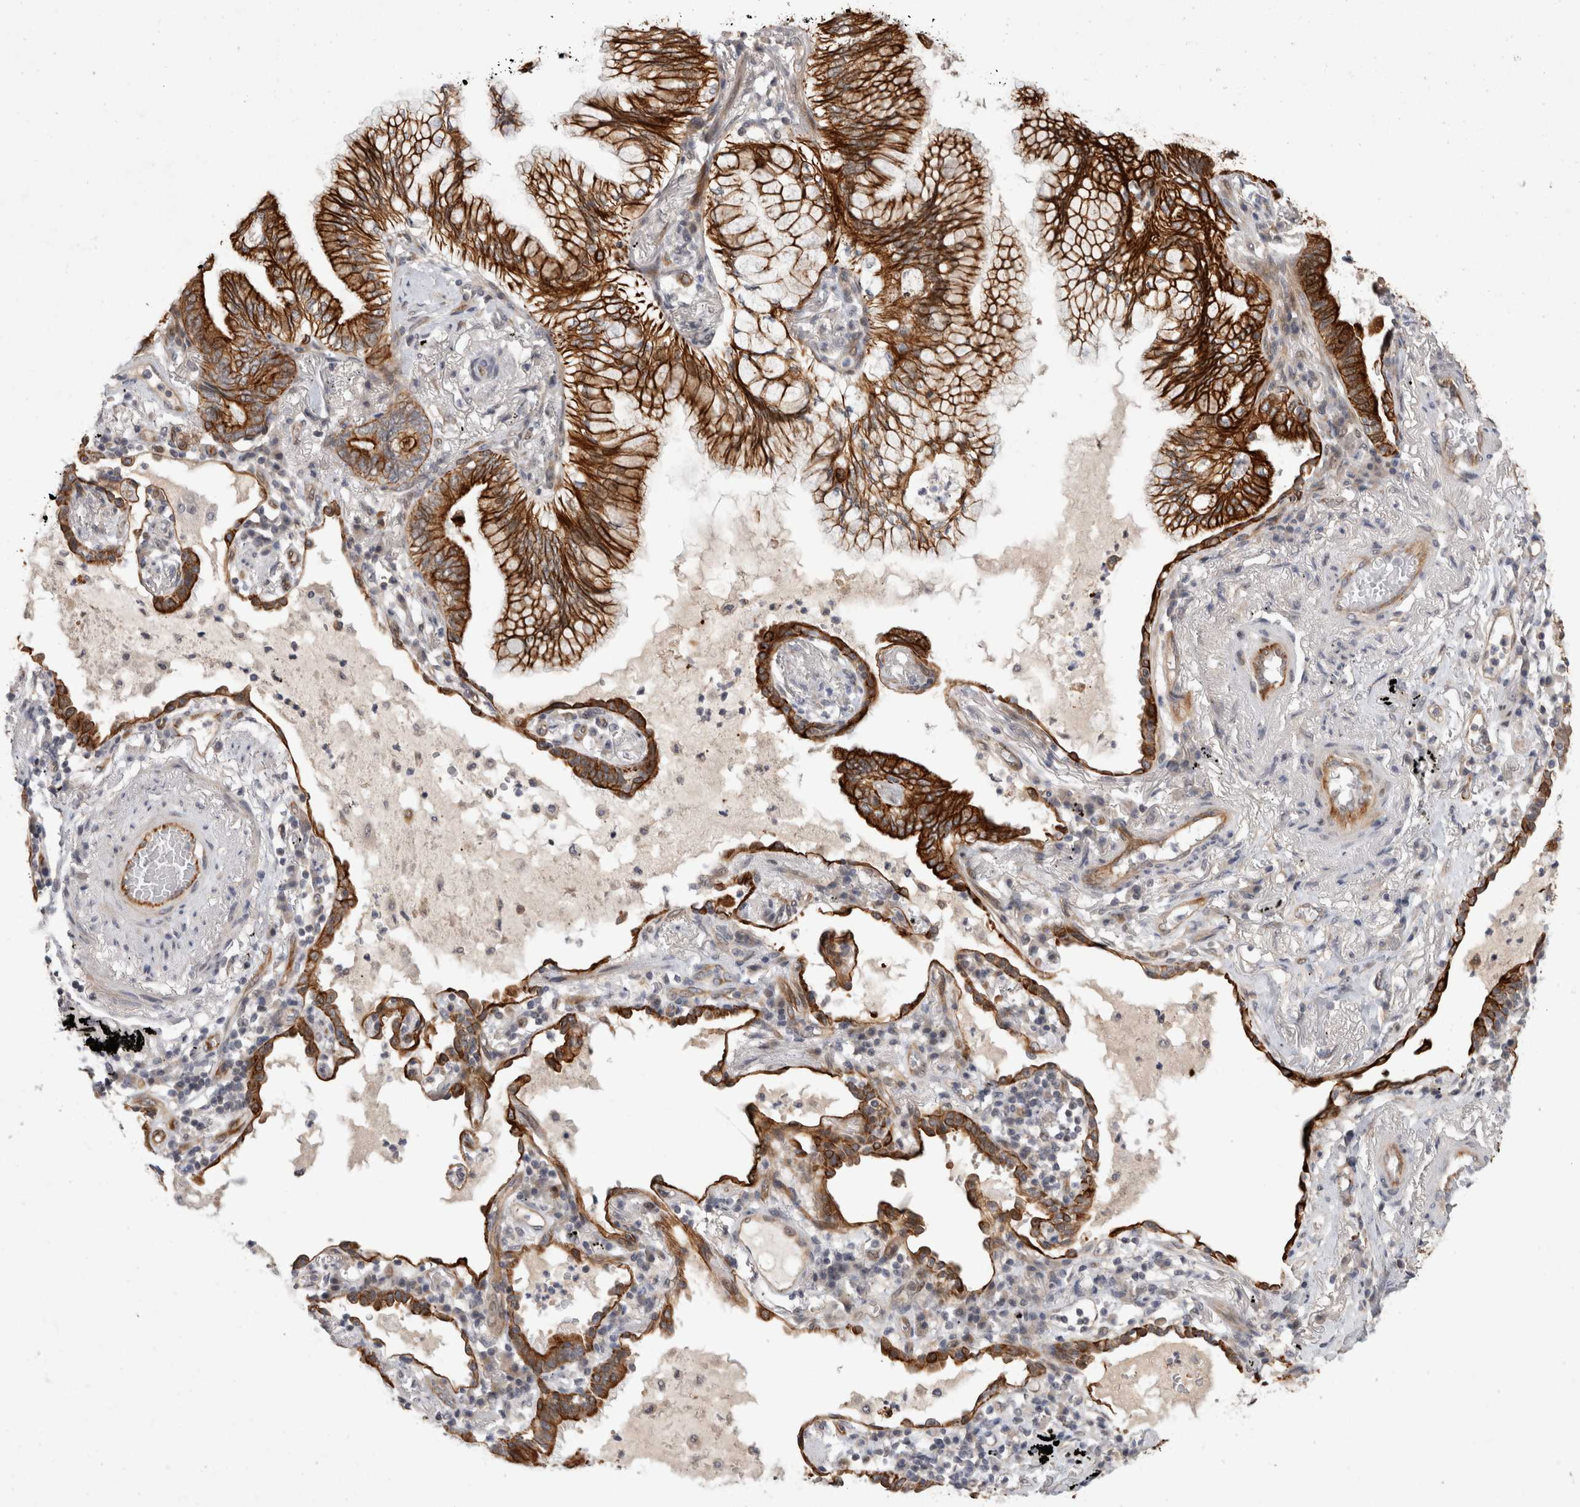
{"staining": {"intensity": "strong", "quantity": ">75%", "location": "cytoplasmic/membranous"}, "tissue": "lung cancer", "cell_type": "Tumor cells", "image_type": "cancer", "snomed": [{"axis": "morphology", "description": "Adenocarcinoma, NOS"}, {"axis": "topography", "description": "Lung"}], "caption": "An immunohistochemistry photomicrograph of tumor tissue is shown. Protein staining in brown labels strong cytoplasmic/membranous positivity in adenocarcinoma (lung) within tumor cells.", "gene": "CRISPLD1", "patient": {"sex": "female", "age": 70}}